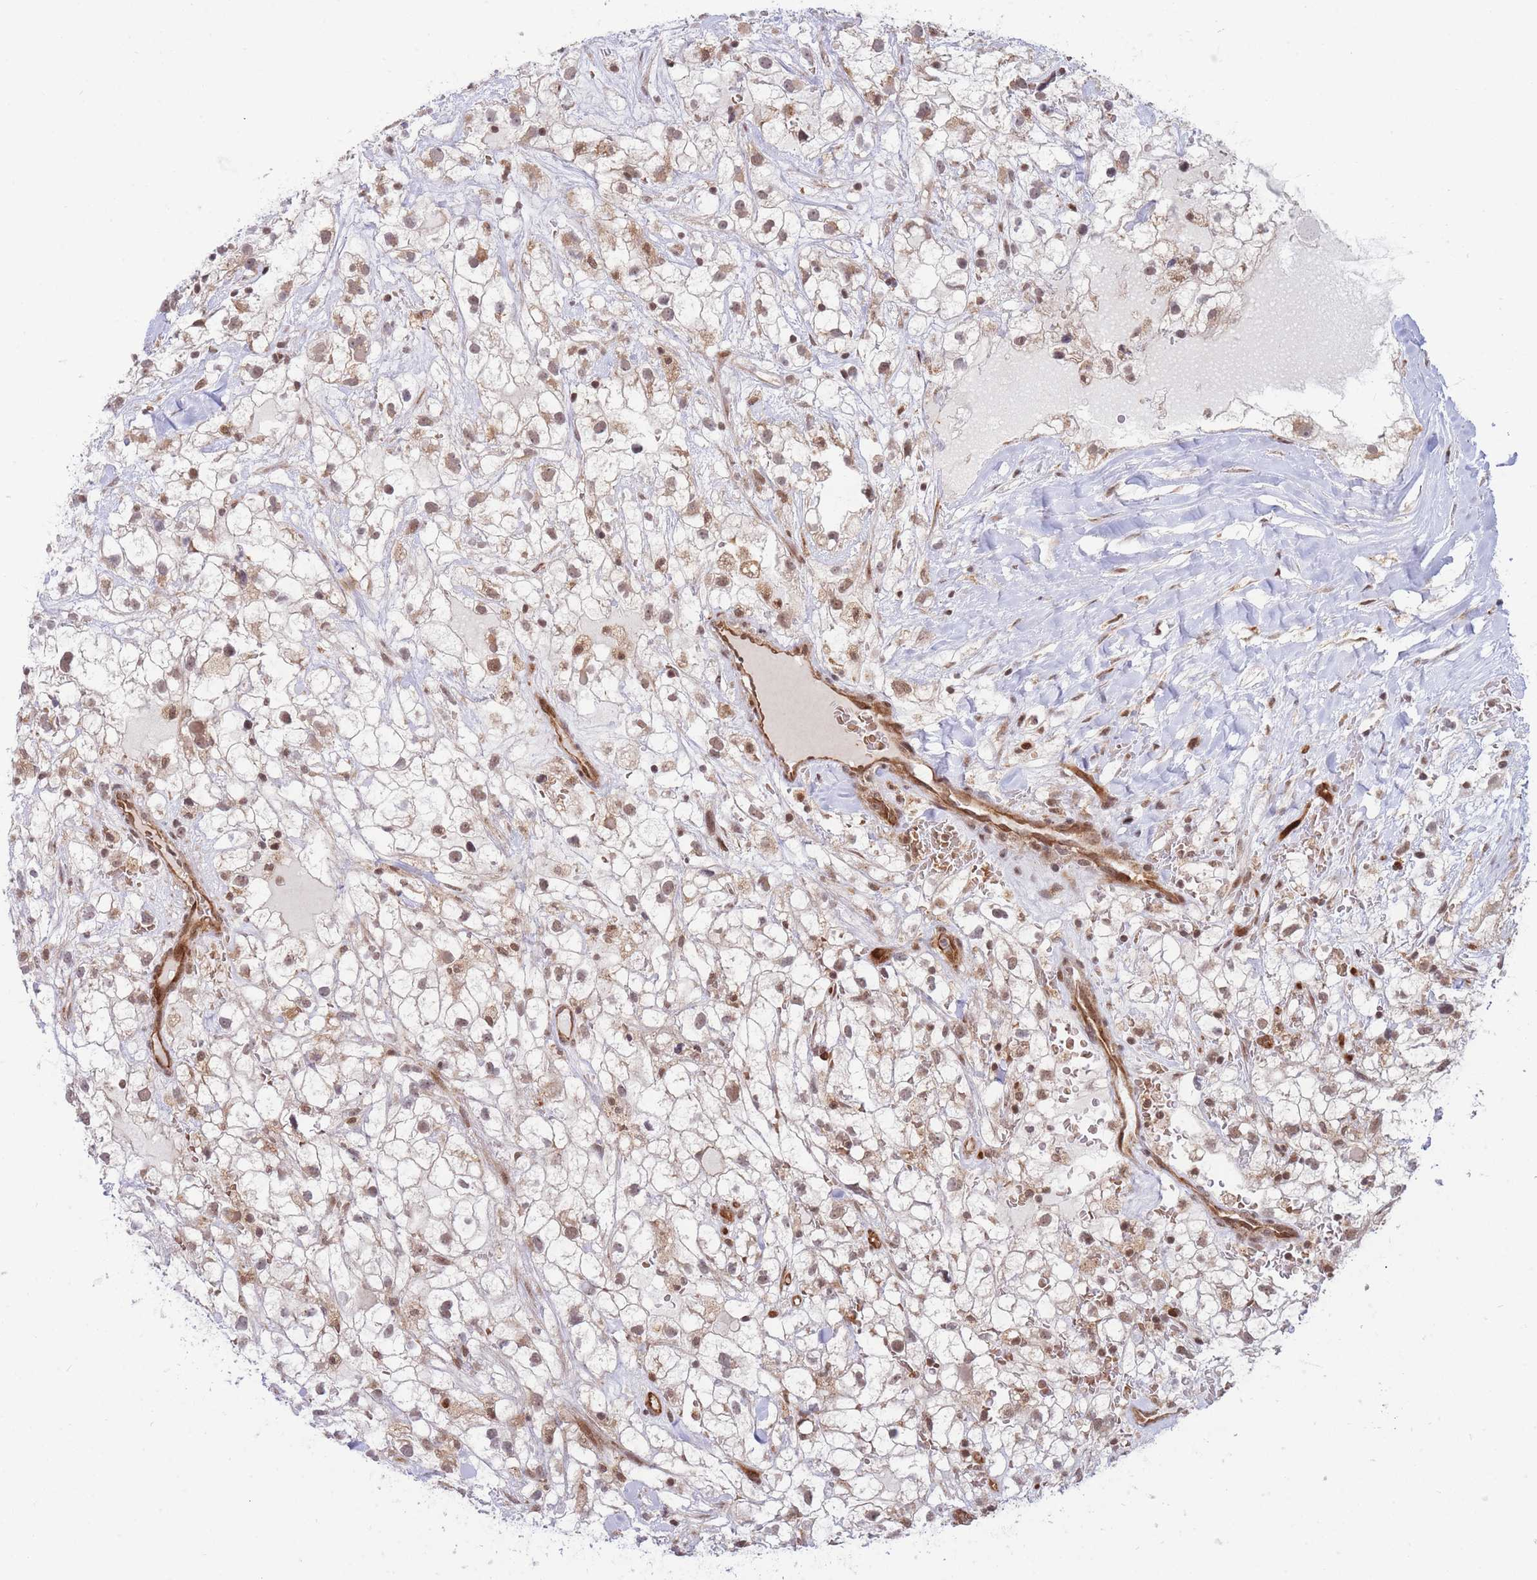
{"staining": {"intensity": "weak", "quantity": ">75%", "location": "cytoplasmic/membranous,nuclear"}, "tissue": "renal cancer", "cell_type": "Tumor cells", "image_type": "cancer", "snomed": [{"axis": "morphology", "description": "Adenocarcinoma, NOS"}, {"axis": "topography", "description": "Kidney"}], "caption": "The histopathology image displays staining of renal cancer, revealing weak cytoplasmic/membranous and nuclear protein positivity (brown color) within tumor cells.", "gene": "BOD1L1", "patient": {"sex": "male", "age": 59}}